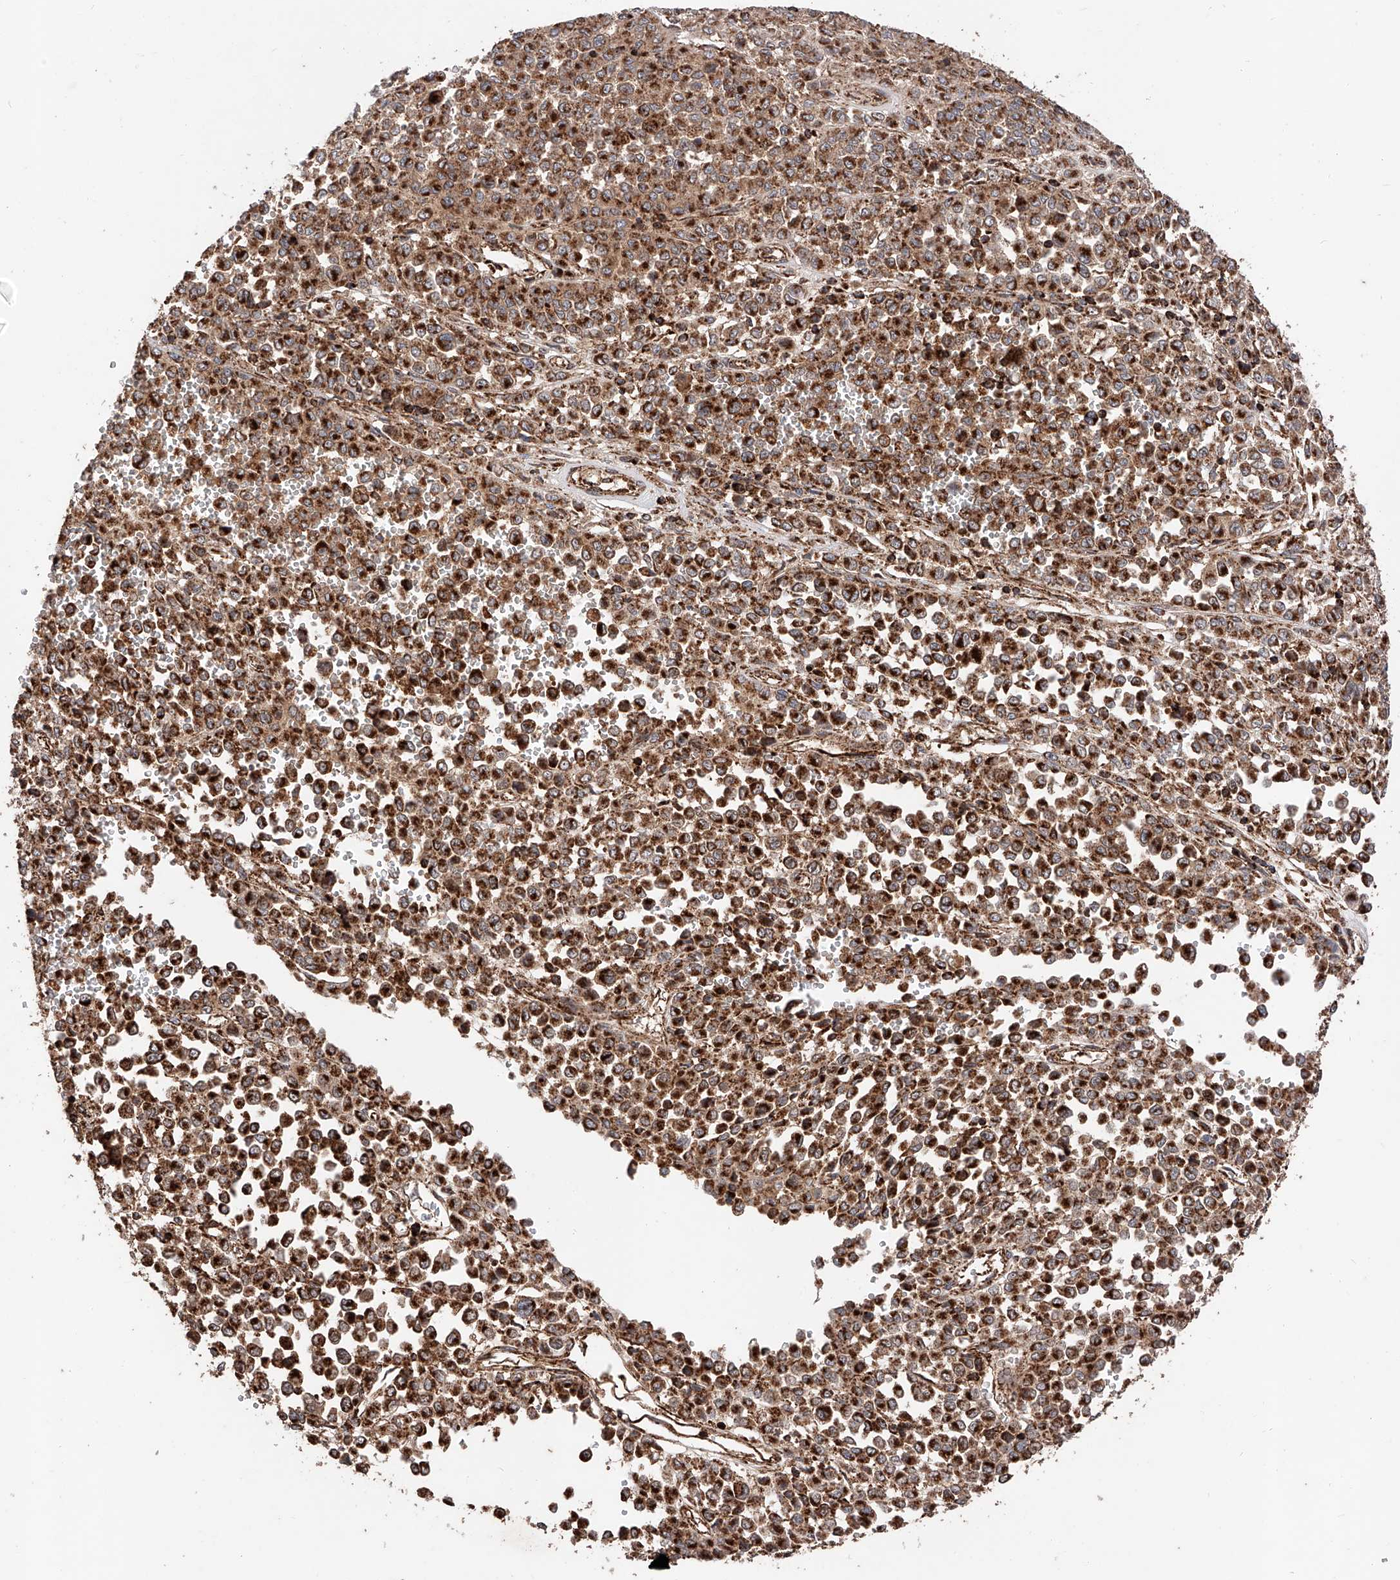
{"staining": {"intensity": "strong", "quantity": ">75%", "location": "cytoplasmic/membranous"}, "tissue": "melanoma", "cell_type": "Tumor cells", "image_type": "cancer", "snomed": [{"axis": "morphology", "description": "Malignant melanoma, Metastatic site"}, {"axis": "topography", "description": "Pancreas"}], "caption": "This micrograph exhibits immunohistochemistry (IHC) staining of human malignant melanoma (metastatic site), with high strong cytoplasmic/membranous expression in approximately >75% of tumor cells.", "gene": "PISD", "patient": {"sex": "female", "age": 30}}